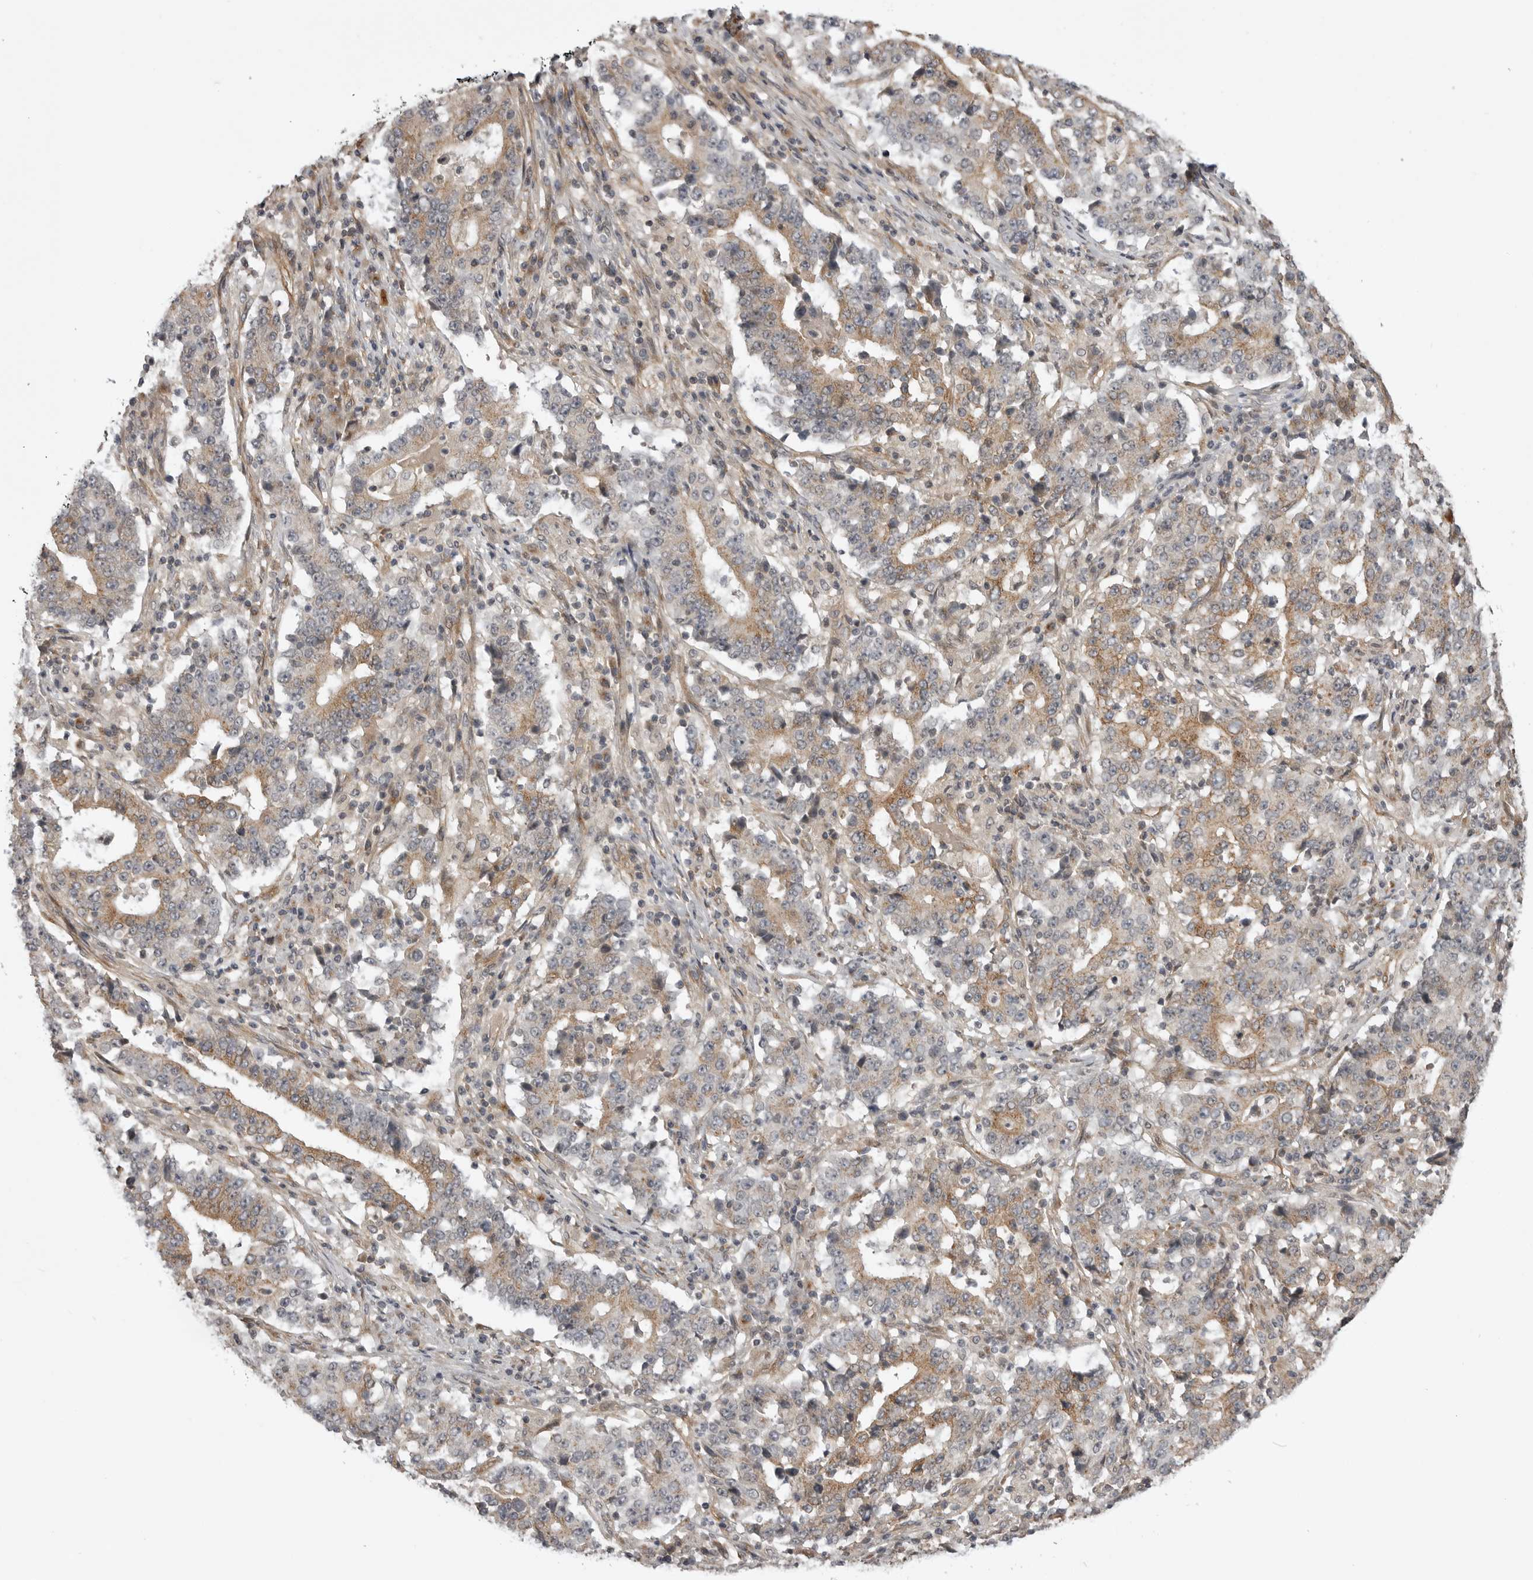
{"staining": {"intensity": "moderate", "quantity": ">75%", "location": "cytoplasmic/membranous"}, "tissue": "stomach cancer", "cell_type": "Tumor cells", "image_type": "cancer", "snomed": [{"axis": "morphology", "description": "Adenocarcinoma, NOS"}, {"axis": "topography", "description": "Stomach"}], "caption": "Immunohistochemical staining of human adenocarcinoma (stomach) reveals medium levels of moderate cytoplasmic/membranous protein staining in approximately >75% of tumor cells. The protein is stained brown, and the nuclei are stained in blue (DAB IHC with brightfield microscopy, high magnification).", "gene": "LRRC45", "patient": {"sex": "male", "age": 59}}